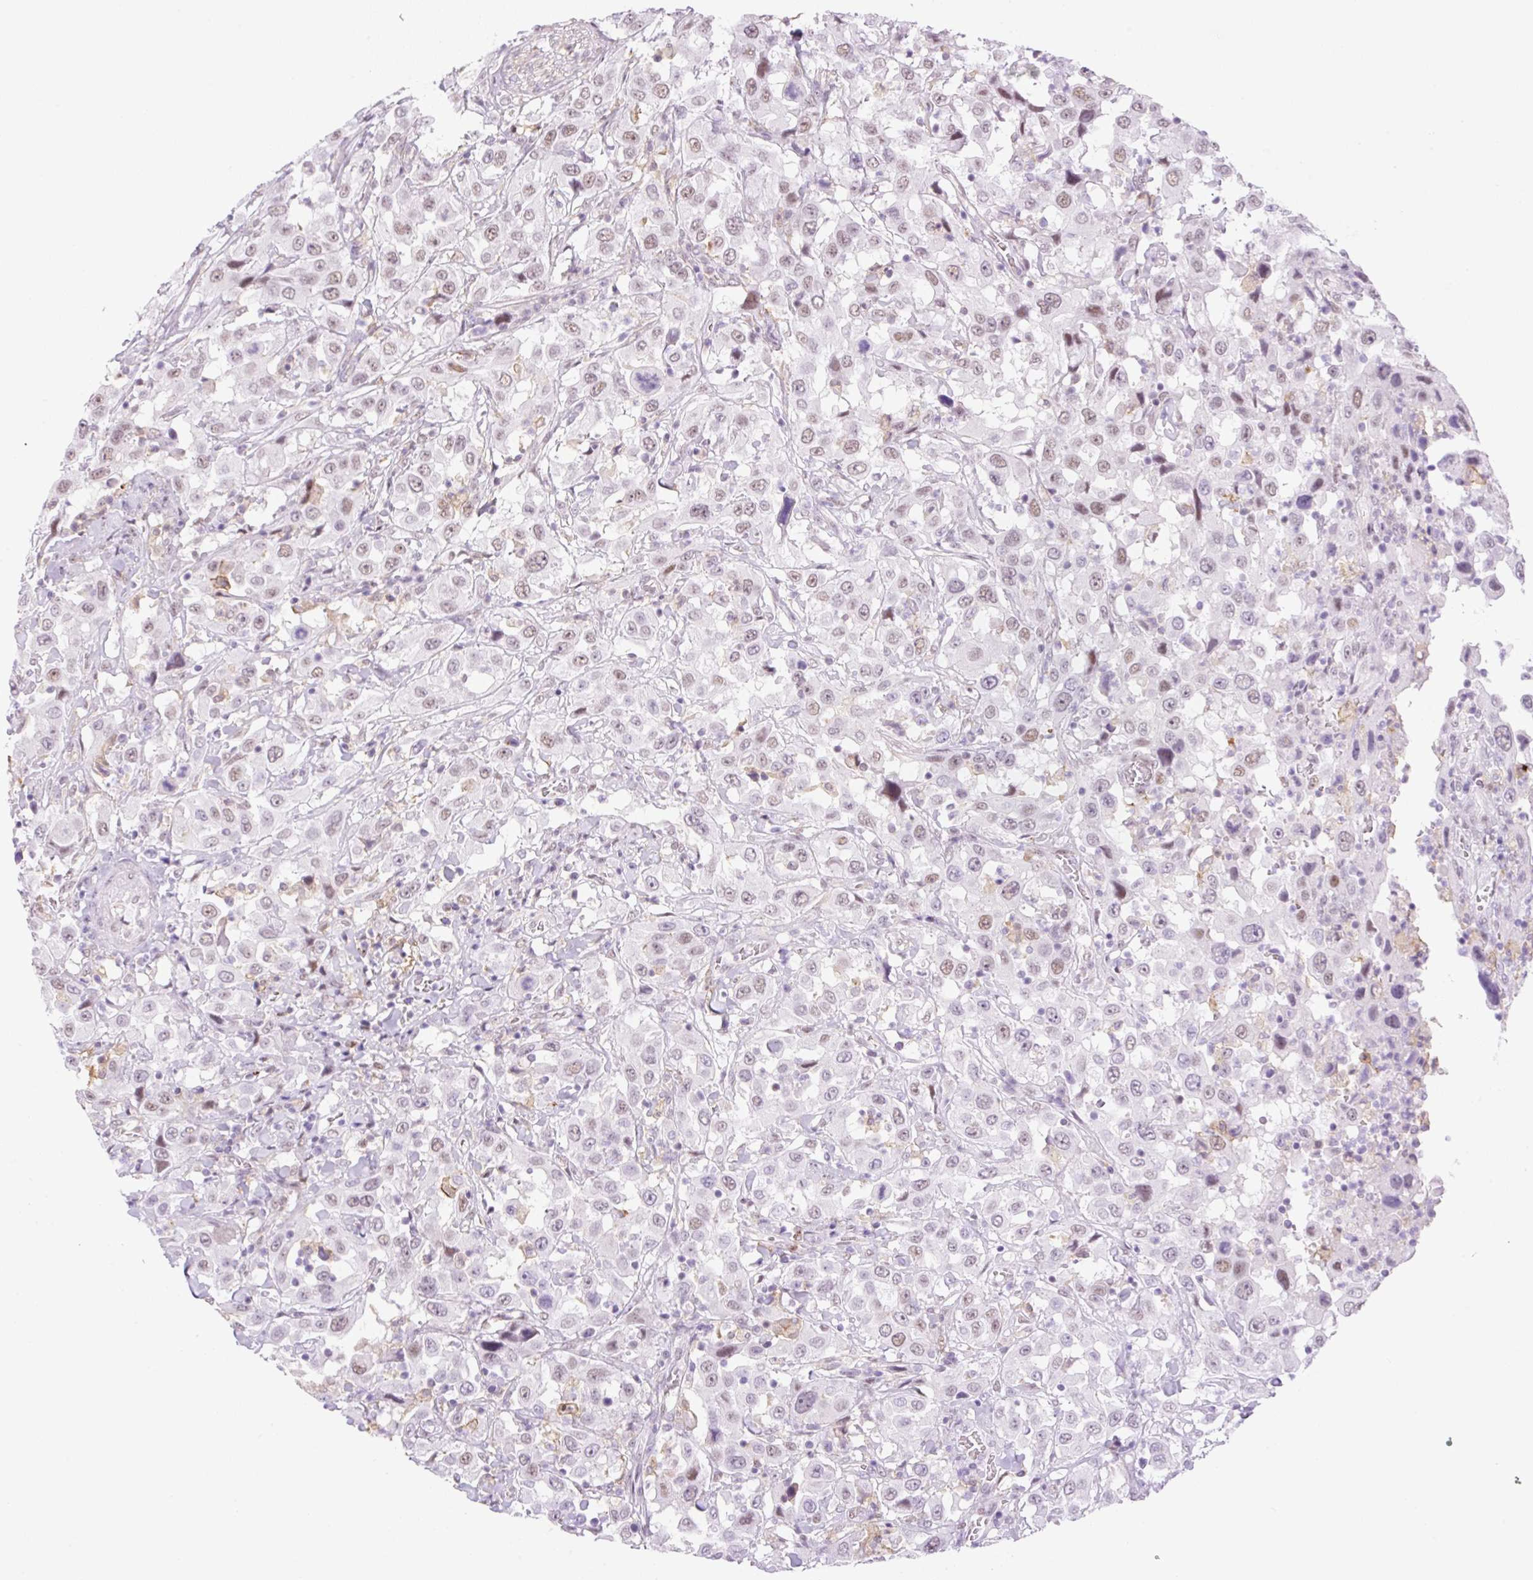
{"staining": {"intensity": "weak", "quantity": ">75%", "location": "nuclear"}, "tissue": "urothelial cancer", "cell_type": "Tumor cells", "image_type": "cancer", "snomed": [{"axis": "morphology", "description": "Urothelial carcinoma, High grade"}, {"axis": "topography", "description": "Urinary bladder"}], "caption": "Immunohistochemistry (IHC) of human high-grade urothelial carcinoma exhibits low levels of weak nuclear positivity in about >75% of tumor cells. (brown staining indicates protein expression, while blue staining denotes nuclei).", "gene": "PALM3", "patient": {"sex": "male", "age": 61}}